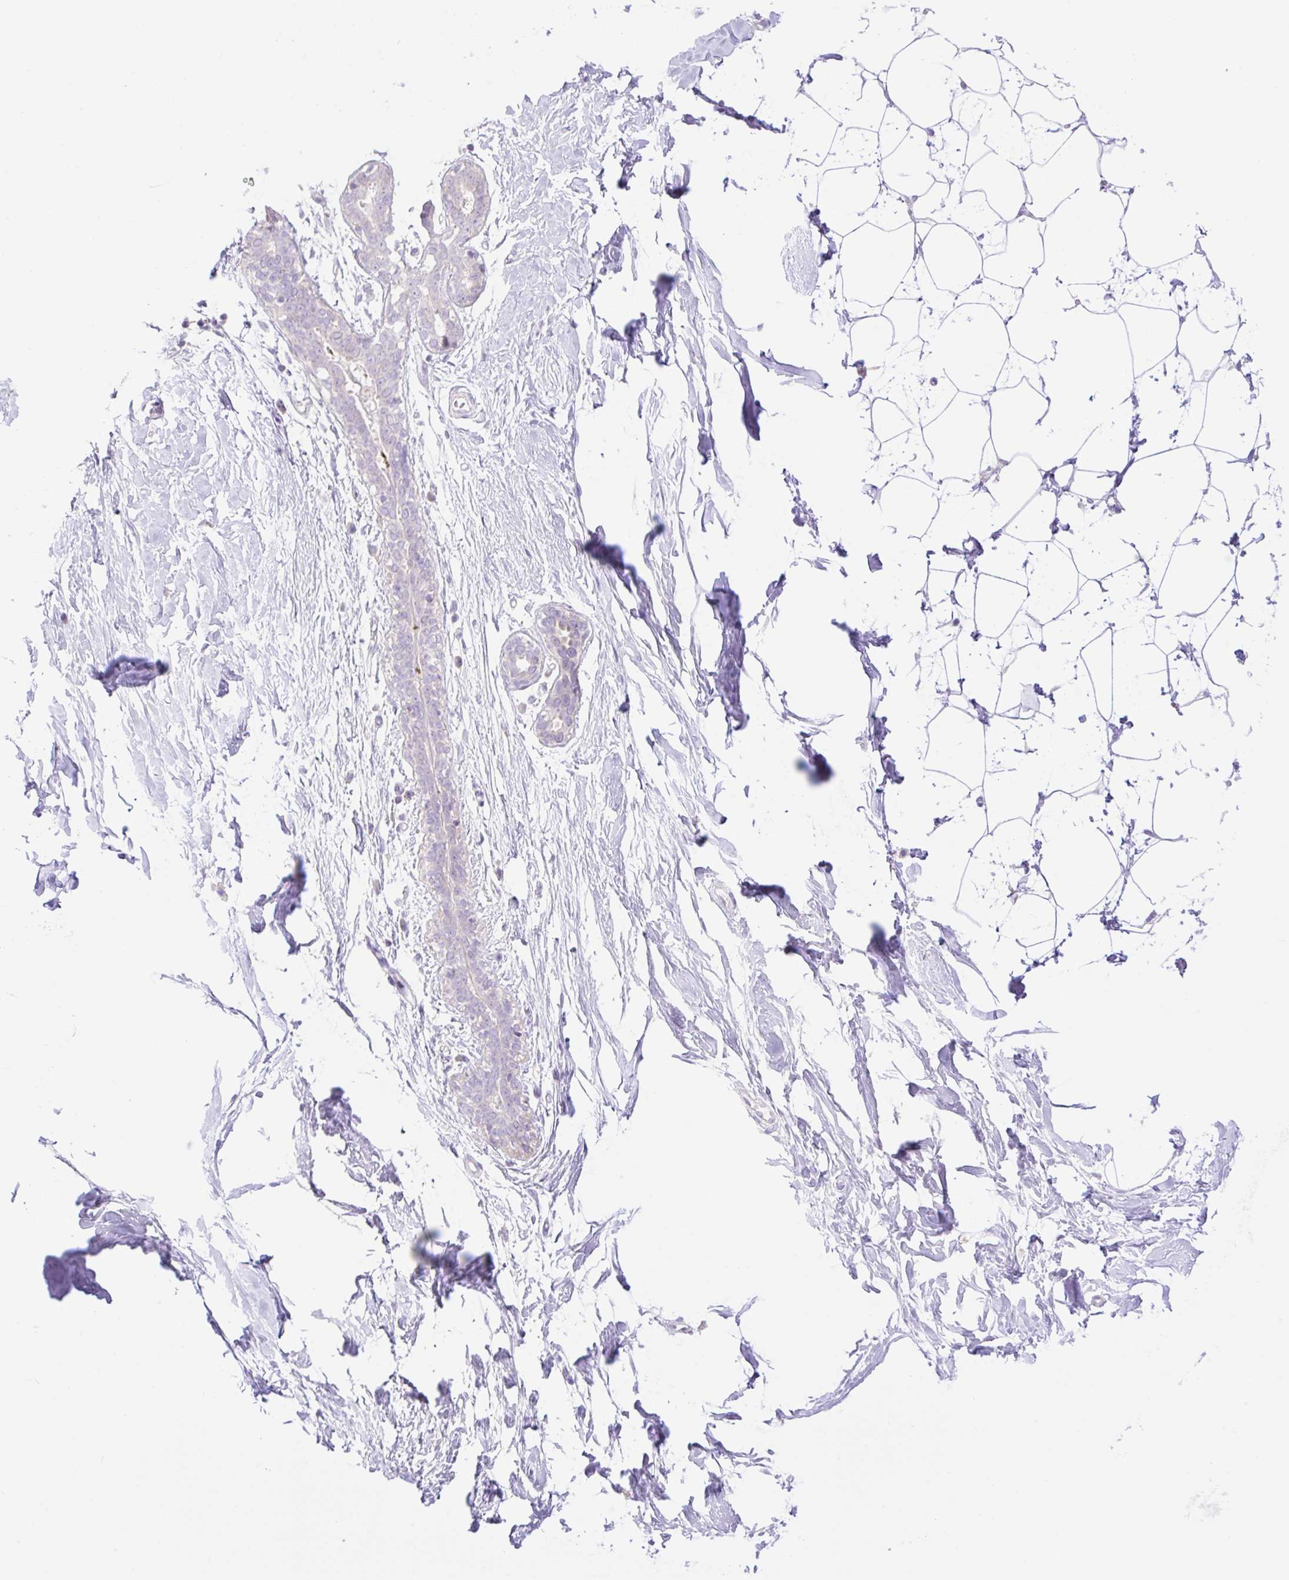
{"staining": {"intensity": "negative", "quantity": "none", "location": "none"}, "tissue": "breast", "cell_type": "Adipocytes", "image_type": "normal", "snomed": [{"axis": "morphology", "description": "Normal tissue, NOS"}, {"axis": "topography", "description": "Breast"}], "caption": "The image reveals no staining of adipocytes in unremarkable breast. (DAB (3,3'-diaminobenzidine) immunohistochemistry, high magnification).", "gene": "VPS25", "patient": {"sex": "female", "age": 27}}